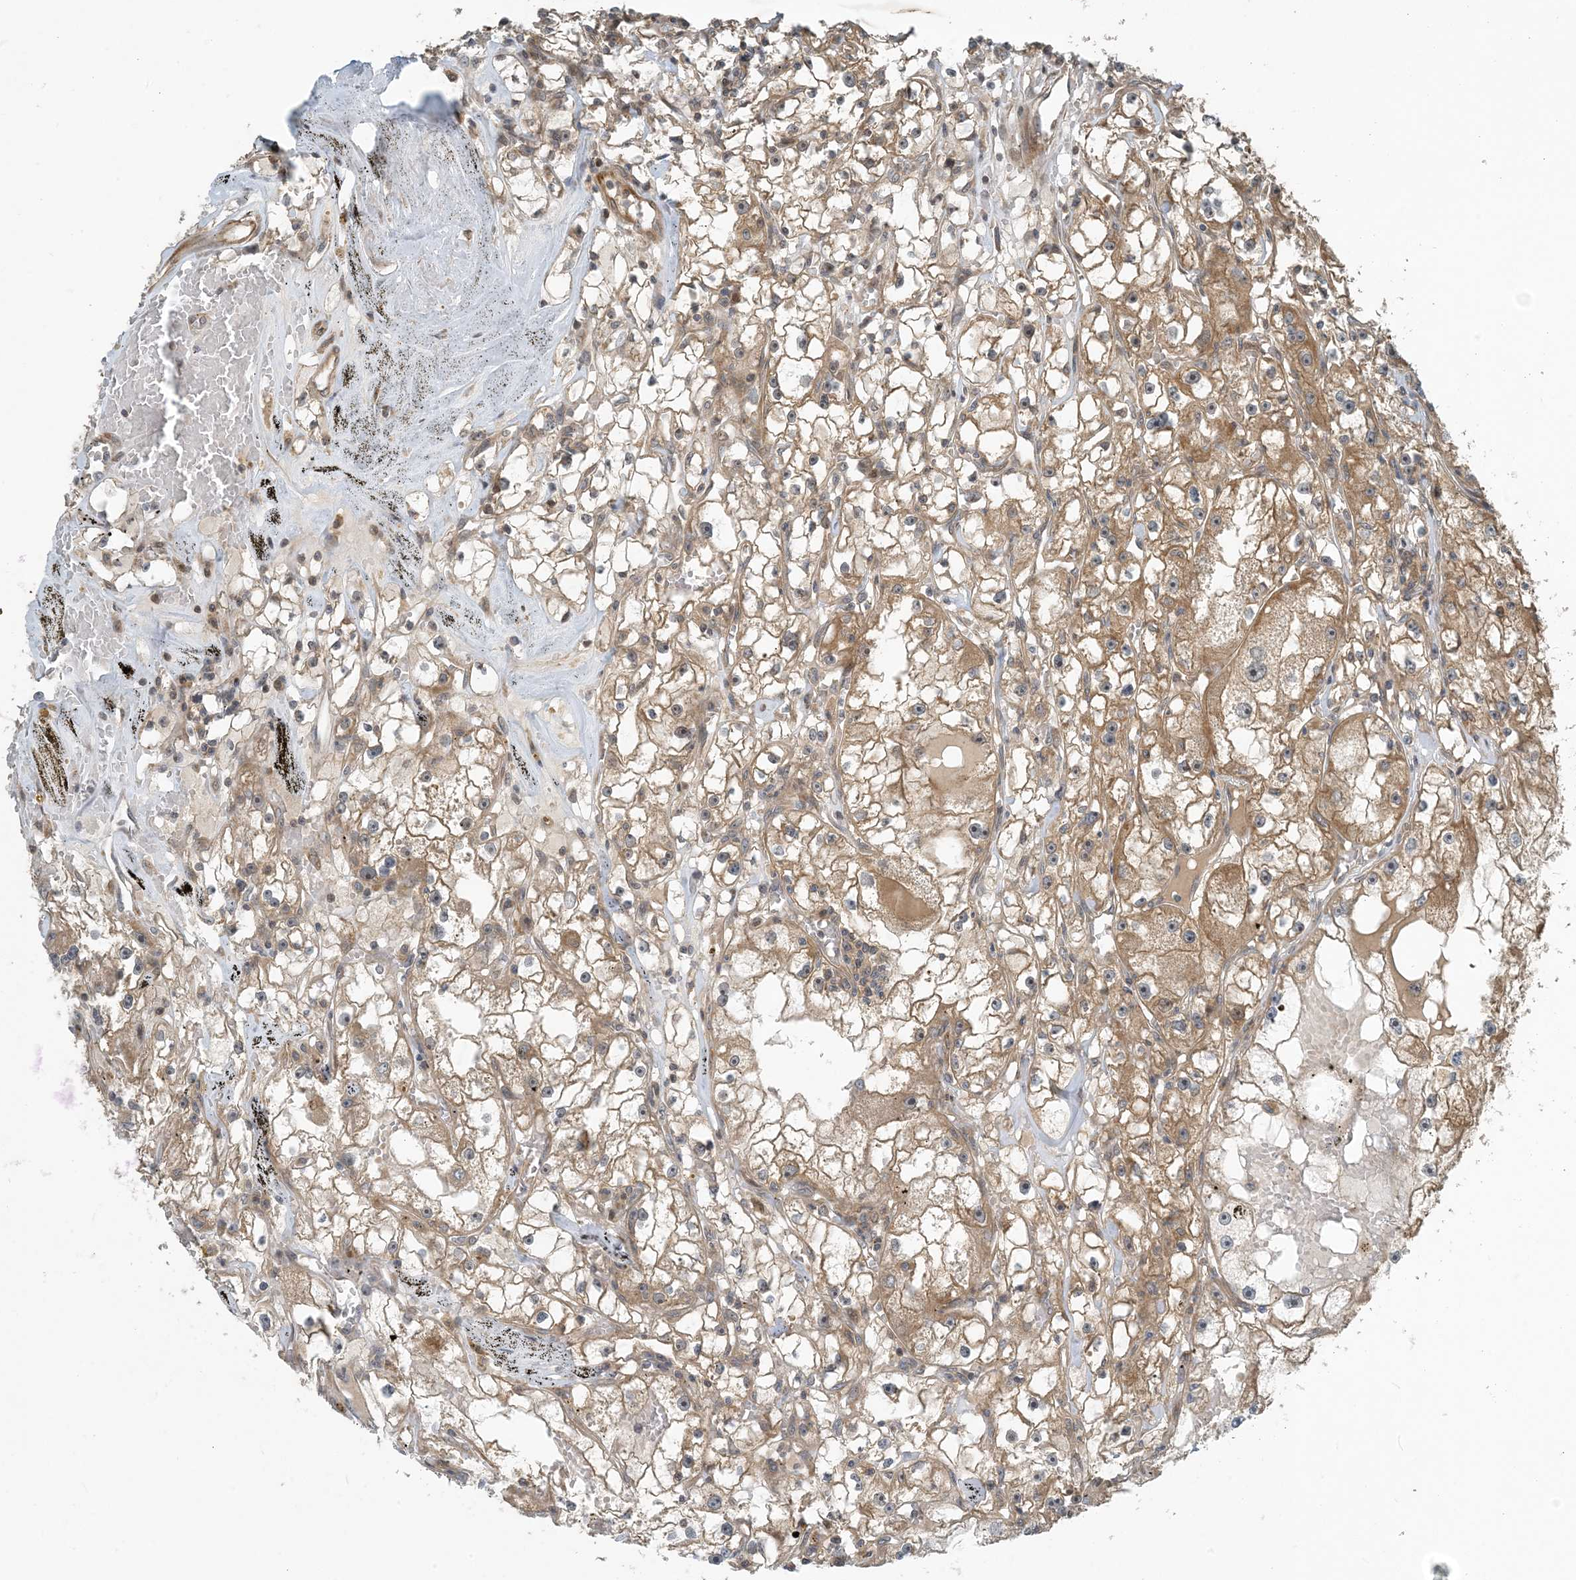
{"staining": {"intensity": "moderate", "quantity": ">75%", "location": "cytoplasmic/membranous"}, "tissue": "renal cancer", "cell_type": "Tumor cells", "image_type": "cancer", "snomed": [{"axis": "morphology", "description": "Adenocarcinoma, NOS"}, {"axis": "topography", "description": "Kidney"}], "caption": "This photomicrograph exhibits renal cancer (adenocarcinoma) stained with immunohistochemistry (IHC) to label a protein in brown. The cytoplasmic/membranous of tumor cells show moderate positivity for the protein. Nuclei are counter-stained blue.", "gene": "ZBTB3", "patient": {"sex": "male", "age": 56}}